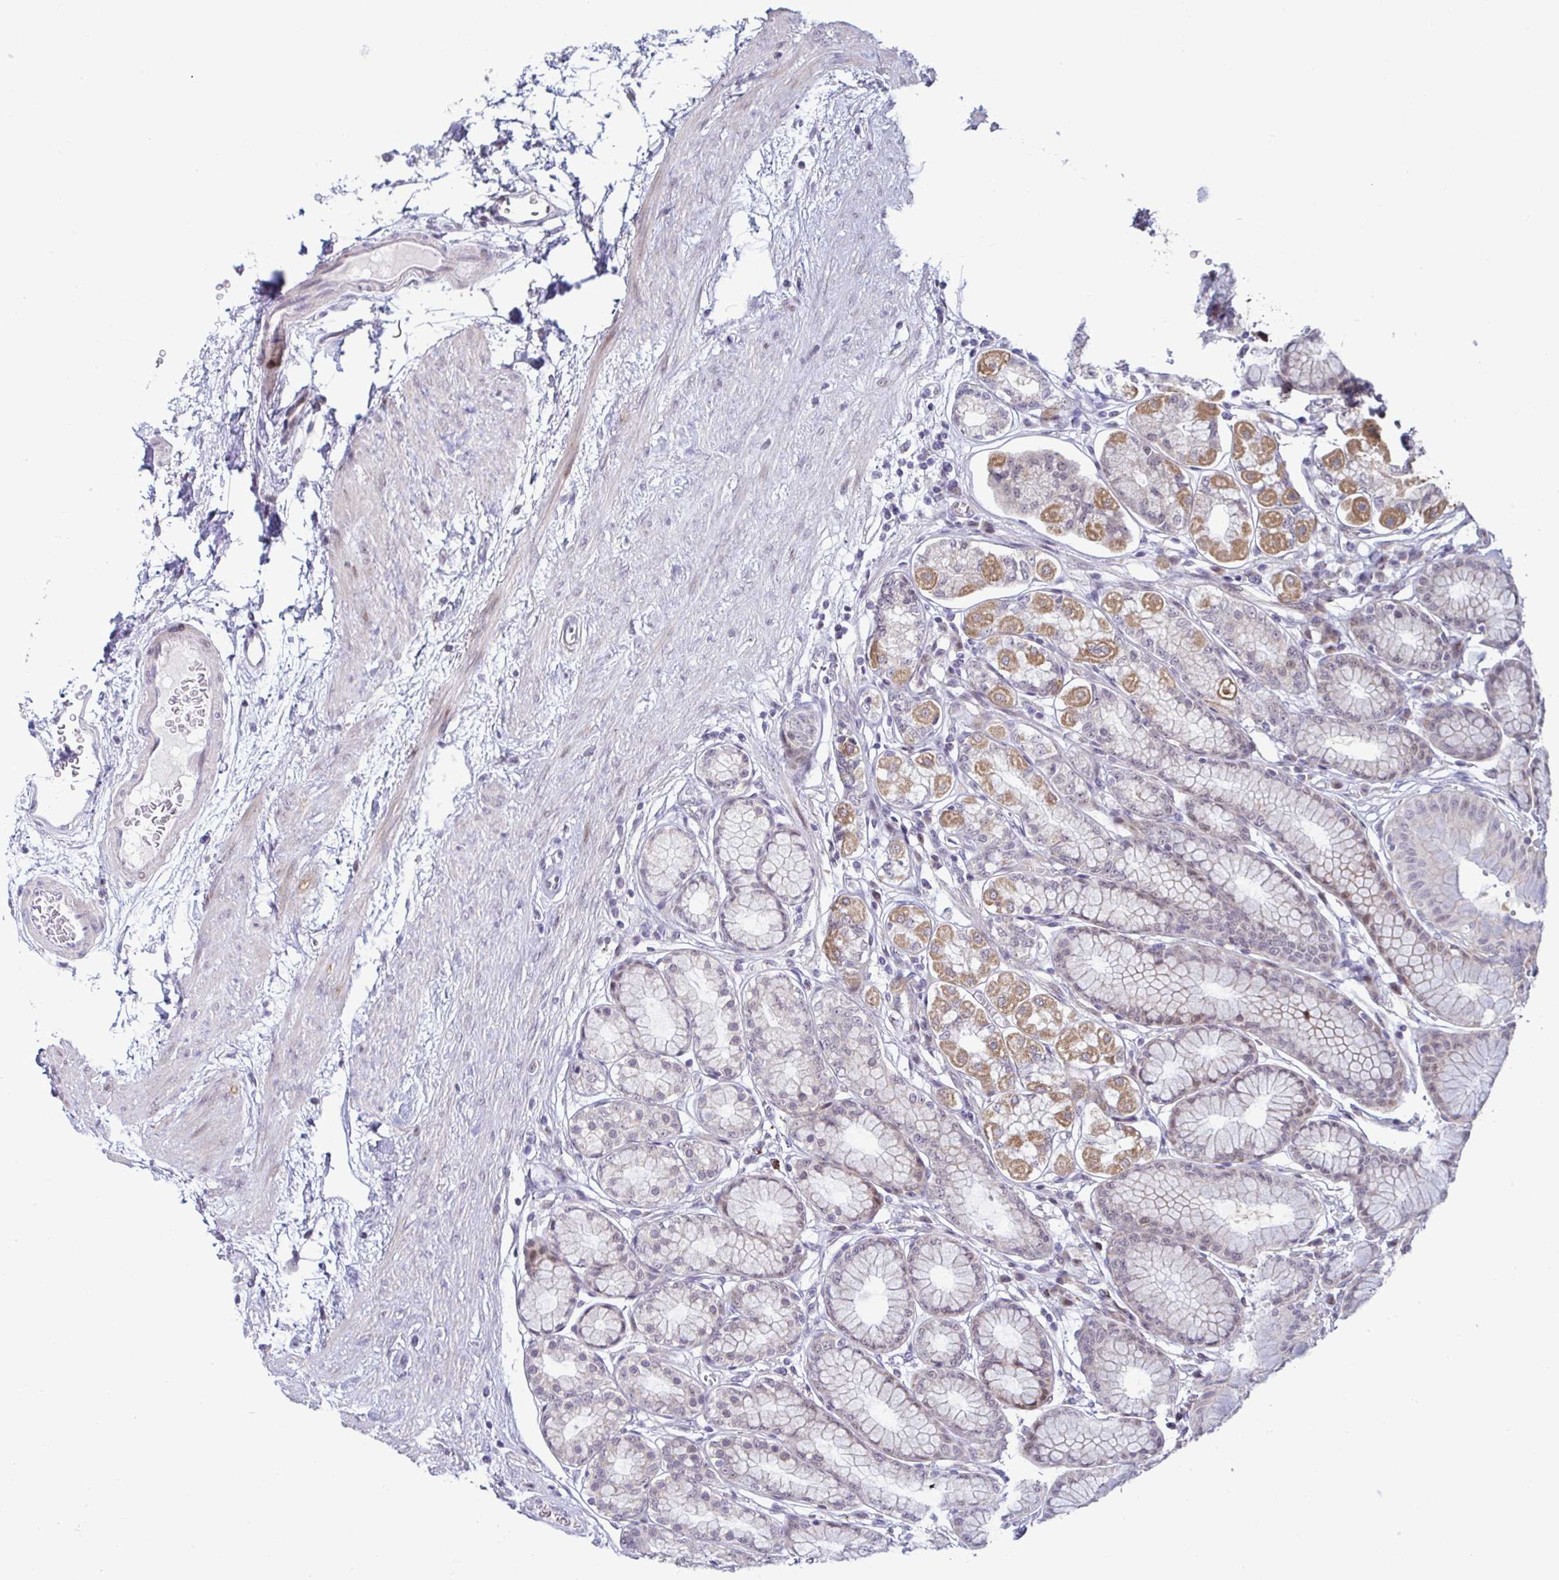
{"staining": {"intensity": "moderate", "quantity": "25%-75%", "location": "cytoplasmic/membranous,nuclear"}, "tissue": "stomach", "cell_type": "Glandular cells", "image_type": "normal", "snomed": [{"axis": "morphology", "description": "Normal tissue, NOS"}, {"axis": "topography", "description": "Stomach"}, {"axis": "topography", "description": "Stomach, lower"}], "caption": "Protein staining by IHC demonstrates moderate cytoplasmic/membranous,nuclear positivity in about 25%-75% of glandular cells in benign stomach.", "gene": "DZIP1", "patient": {"sex": "male", "age": 76}}